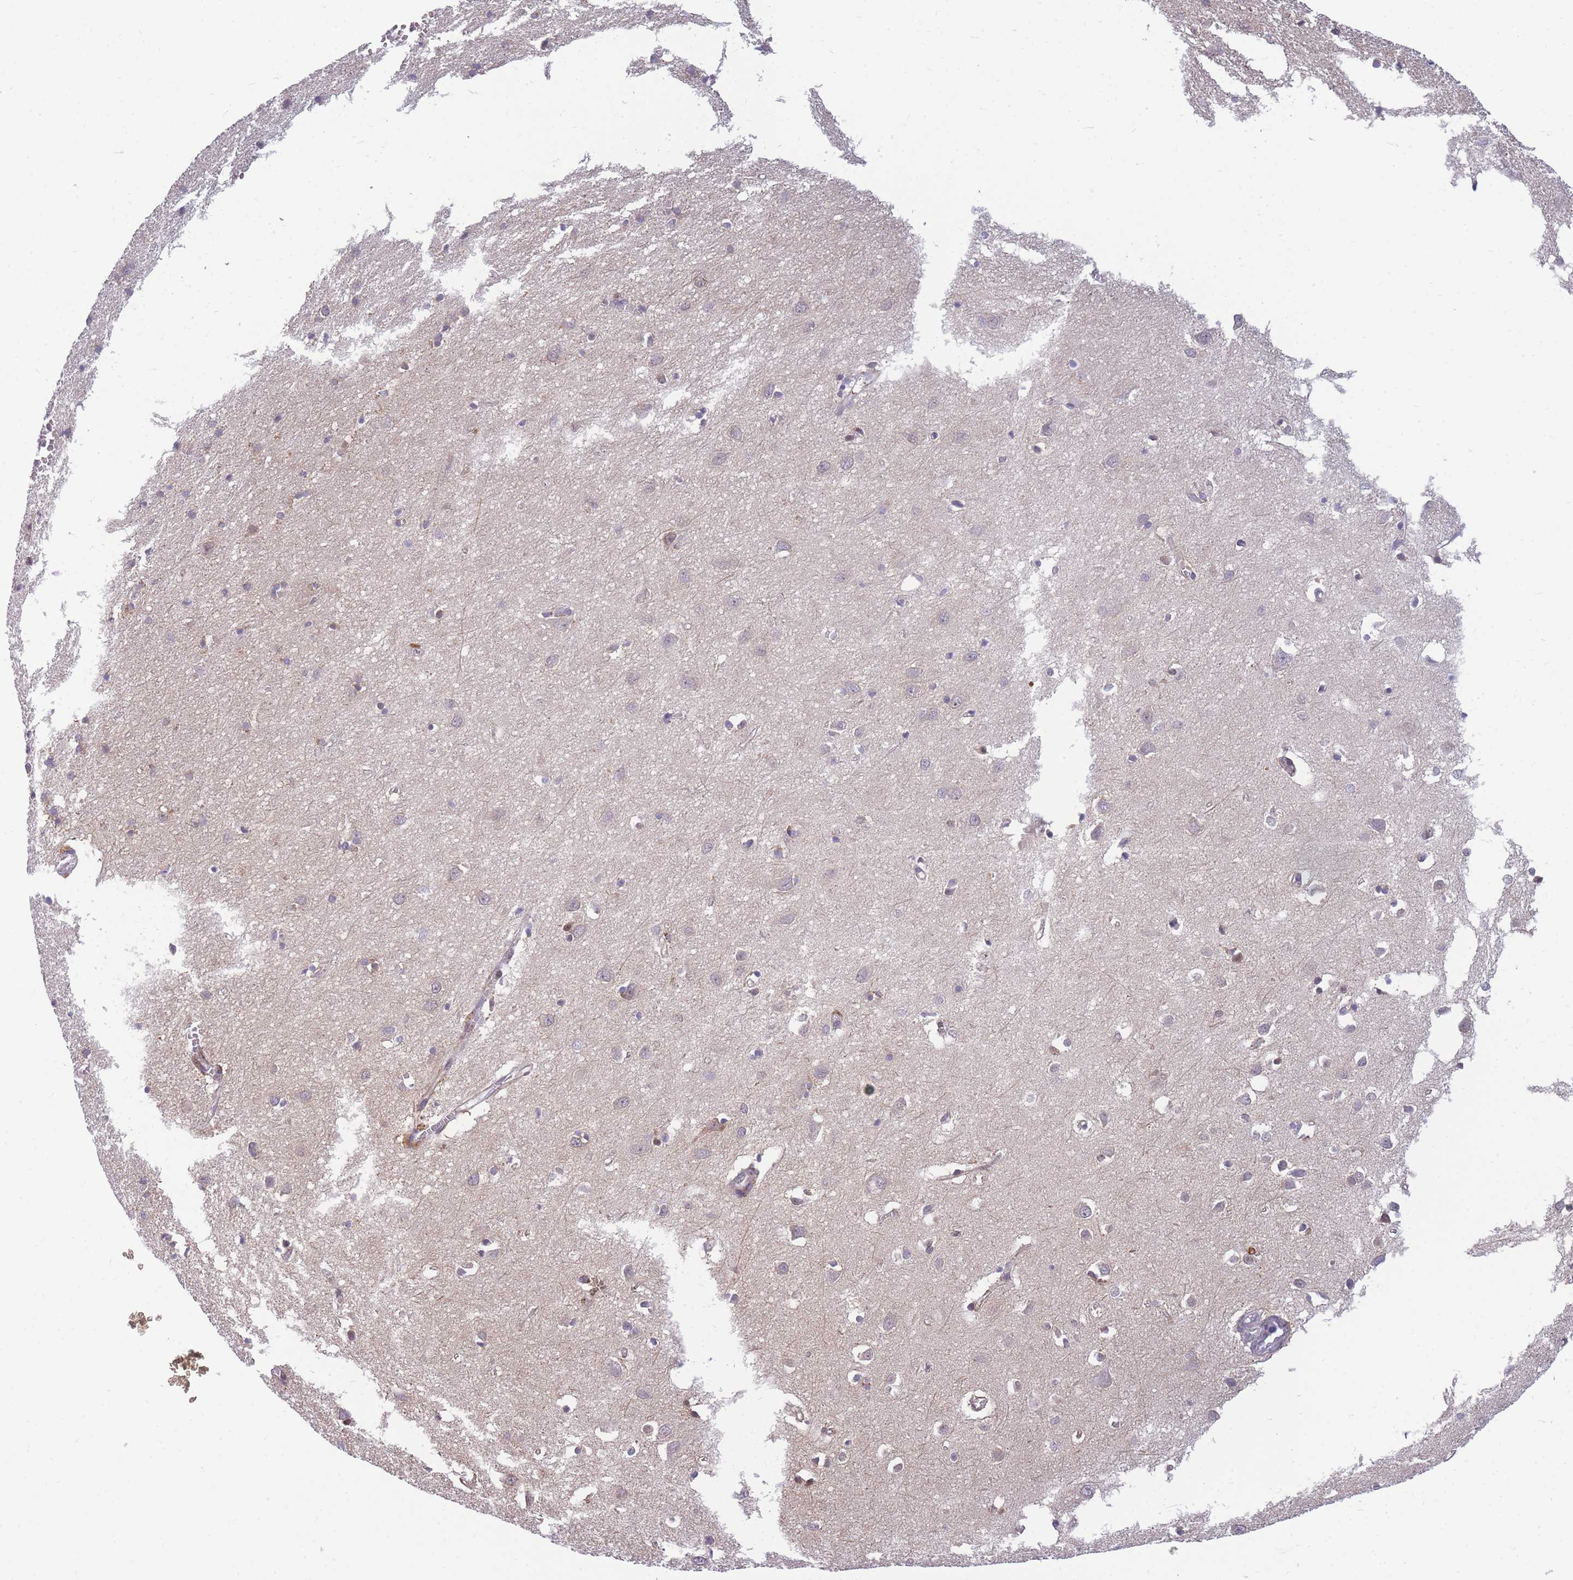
{"staining": {"intensity": "negative", "quantity": "none", "location": "none"}, "tissue": "cerebral cortex", "cell_type": "Endothelial cells", "image_type": "normal", "snomed": [{"axis": "morphology", "description": "Normal tissue, NOS"}, {"axis": "topography", "description": "Cerebral cortex"}], "caption": "Image shows no protein expression in endothelial cells of normal cerebral cortex.", "gene": "CRACD", "patient": {"sex": "female", "age": 64}}